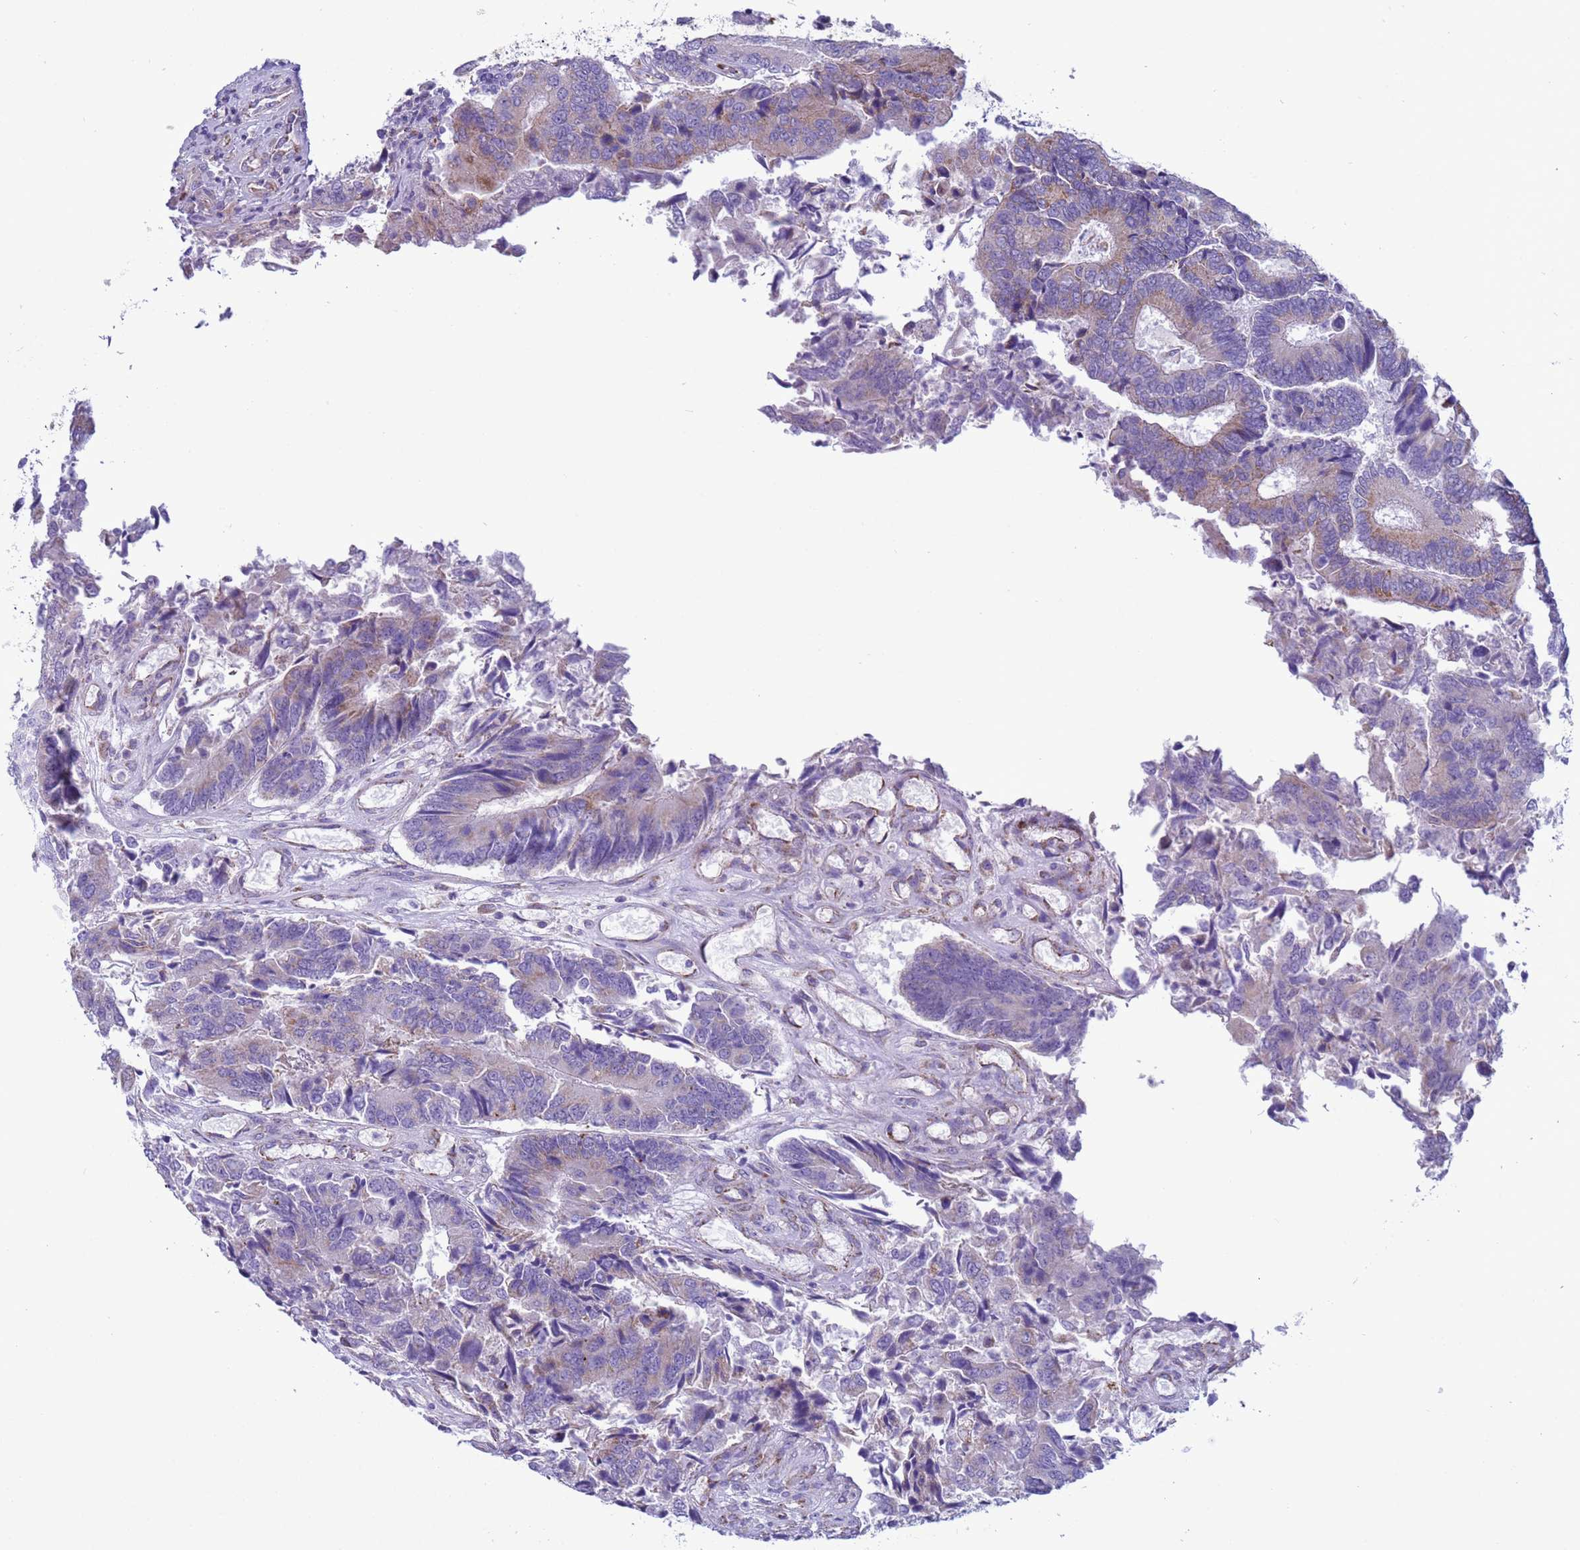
{"staining": {"intensity": "weak", "quantity": "25%-75%", "location": "cytoplasmic/membranous"}, "tissue": "colorectal cancer", "cell_type": "Tumor cells", "image_type": "cancer", "snomed": [{"axis": "morphology", "description": "Adenocarcinoma, NOS"}, {"axis": "topography", "description": "Colon"}], "caption": "Colorectal cancer was stained to show a protein in brown. There is low levels of weak cytoplasmic/membranous positivity in approximately 25%-75% of tumor cells.", "gene": "NCALD", "patient": {"sex": "female", "age": 67}}